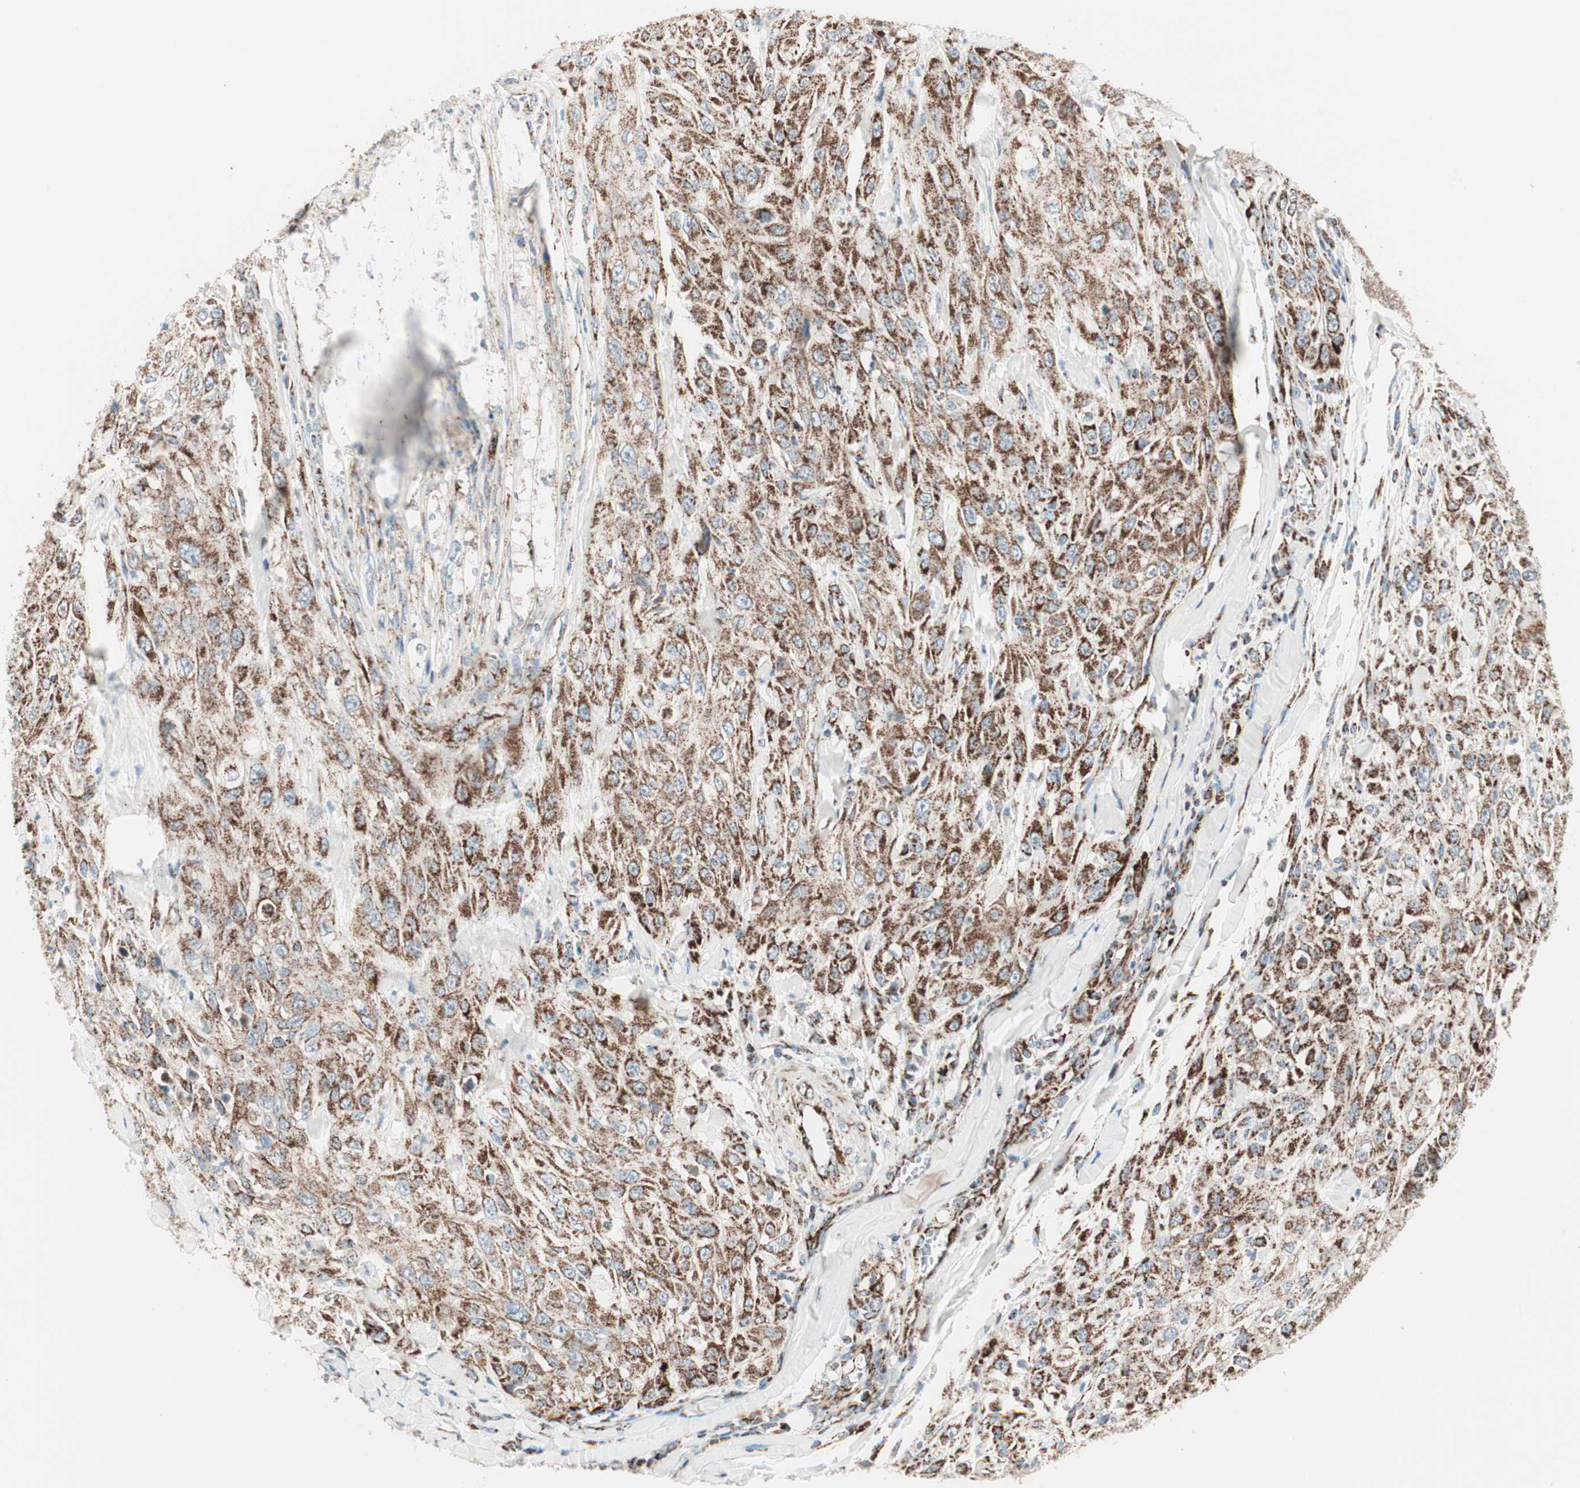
{"staining": {"intensity": "strong", "quantity": ">75%", "location": "cytoplasmic/membranous"}, "tissue": "skin cancer", "cell_type": "Tumor cells", "image_type": "cancer", "snomed": [{"axis": "morphology", "description": "Squamous cell carcinoma, NOS"}, {"axis": "morphology", "description": "Squamous cell carcinoma, metastatic, NOS"}, {"axis": "topography", "description": "Skin"}, {"axis": "topography", "description": "Lymph node"}], "caption": "Approximately >75% of tumor cells in human skin cancer demonstrate strong cytoplasmic/membranous protein positivity as visualized by brown immunohistochemical staining.", "gene": "TOMM20", "patient": {"sex": "male", "age": 75}}